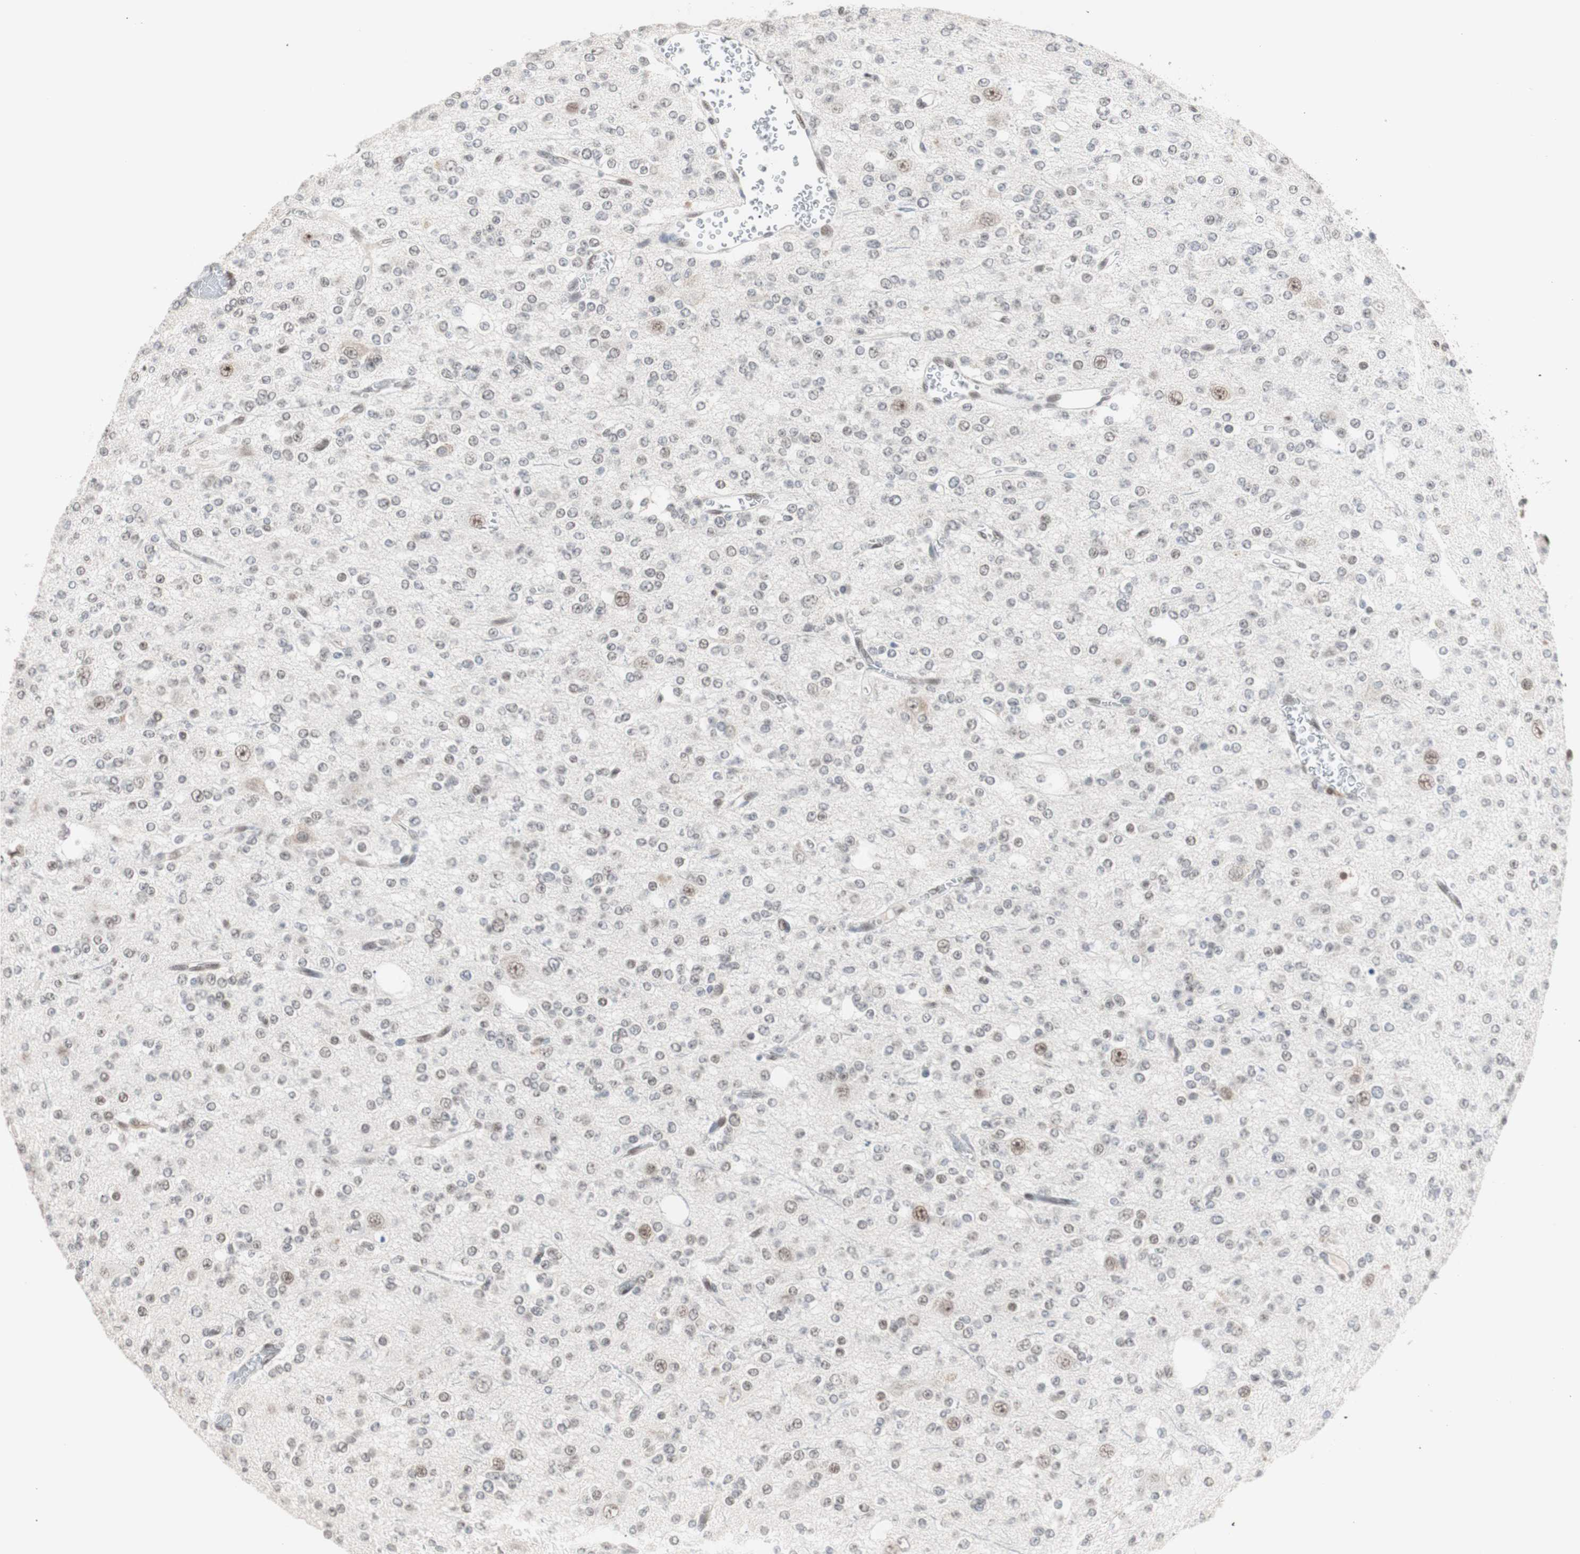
{"staining": {"intensity": "weak", "quantity": "<25%", "location": "nuclear"}, "tissue": "glioma", "cell_type": "Tumor cells", "image_type": "cancer", "snomed": [{"axis": "morphology", "description": "Glioma, malignant, Low grade"}, {"axis": "topography", "description": "Brain"}], "caption": "An image of glioma stained for a protein reveals no brown staining in tumor cells.", "gene": "LIG3", "patient": {"sex": "male", "age": 38}}